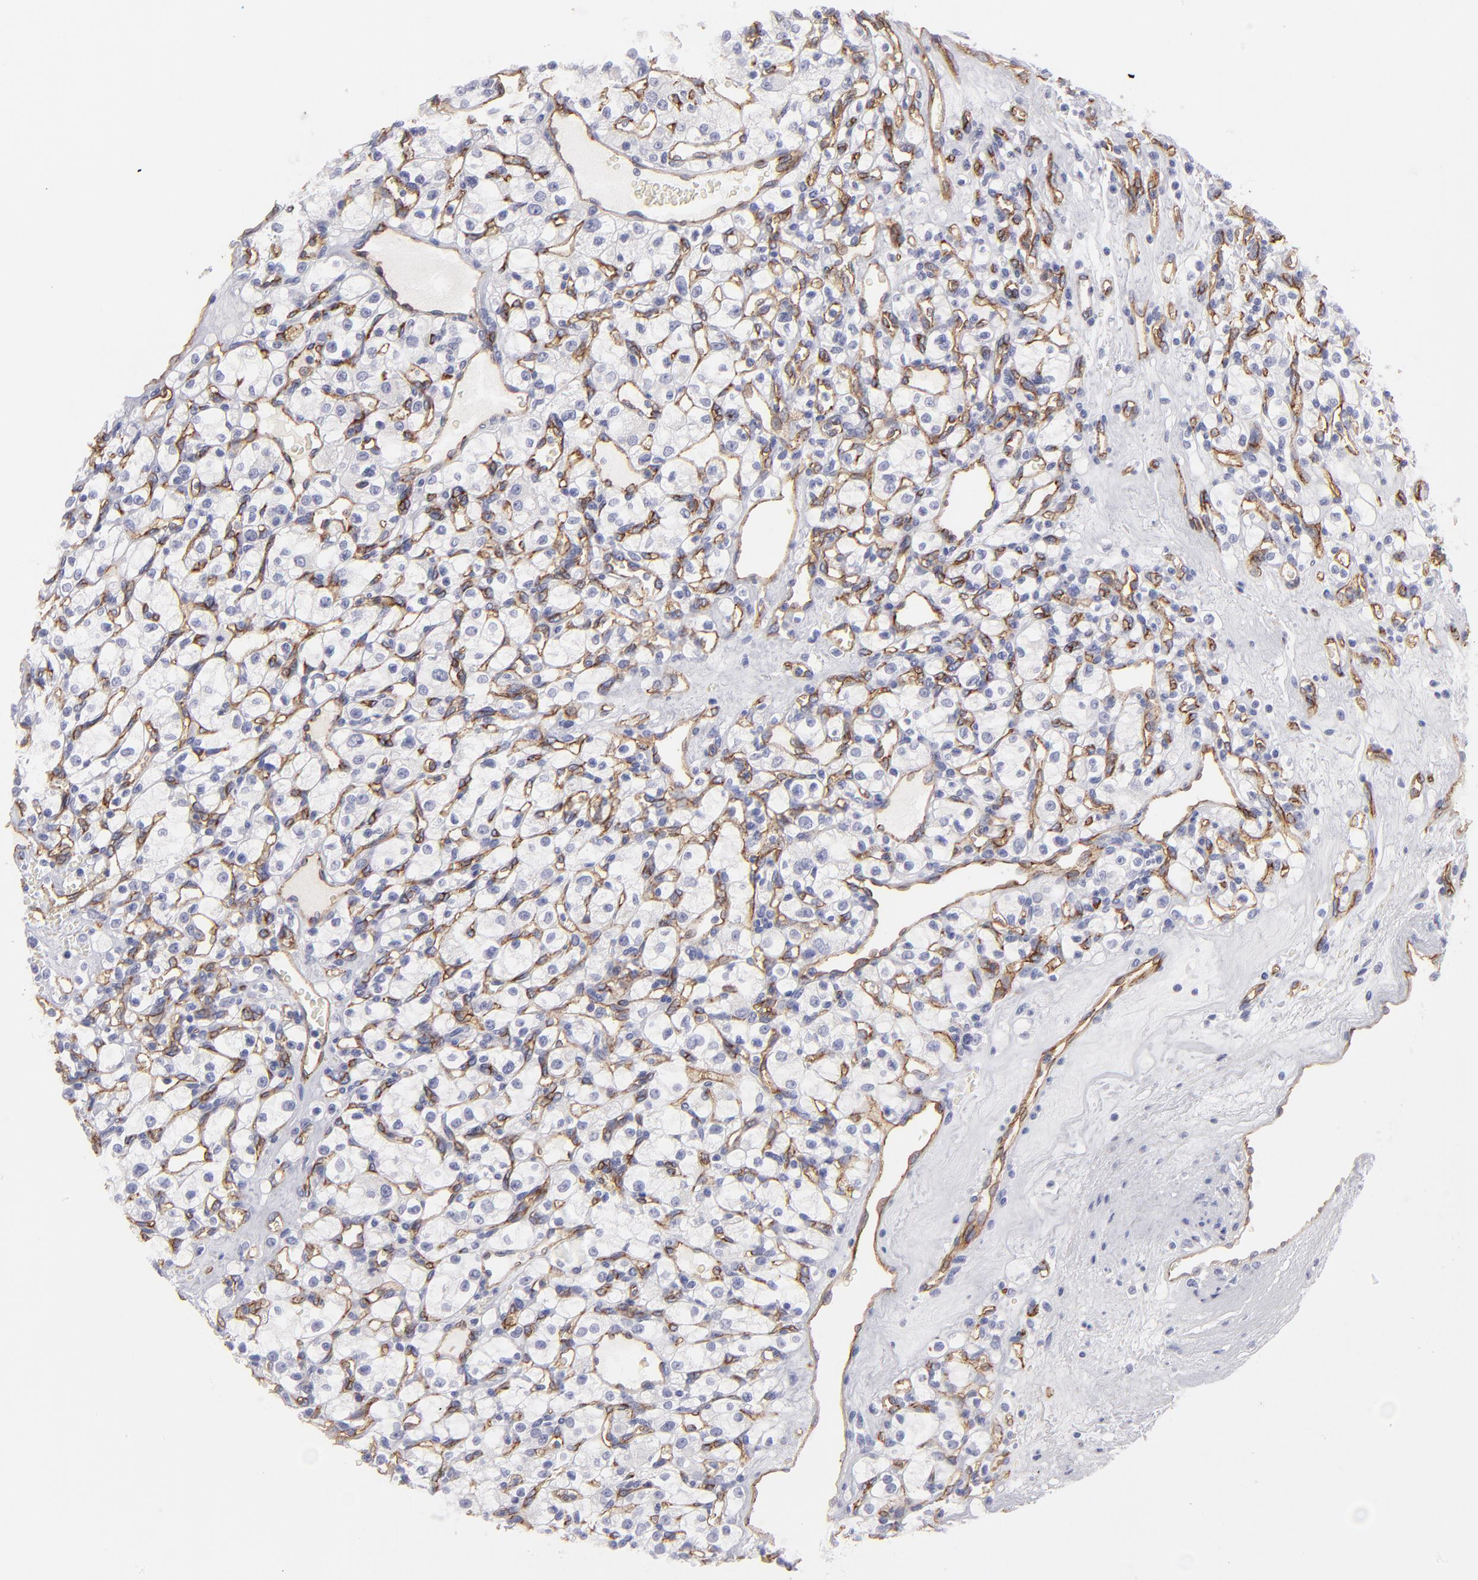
{"staining": {"intensity": "negative", "quantity": "none", "location": "none"}, "tissue": "renal cancer", "cell_type": "Tumor cells", "image_type": "cancer", "snomed": [{"axis": "morphology", "description": "Adenocarcinoma, NOS"}, {"axis": "topography", "description": "Kidney"}], "caption": "This micrograph is of renal cancer stained with immunohistochemistry to label a protein in brown with the nuclei are counter-stained blue. There is no positivity in tumor cells.", "gene": "PLVAP", "patient": {"sex": "female", "age": 62}}